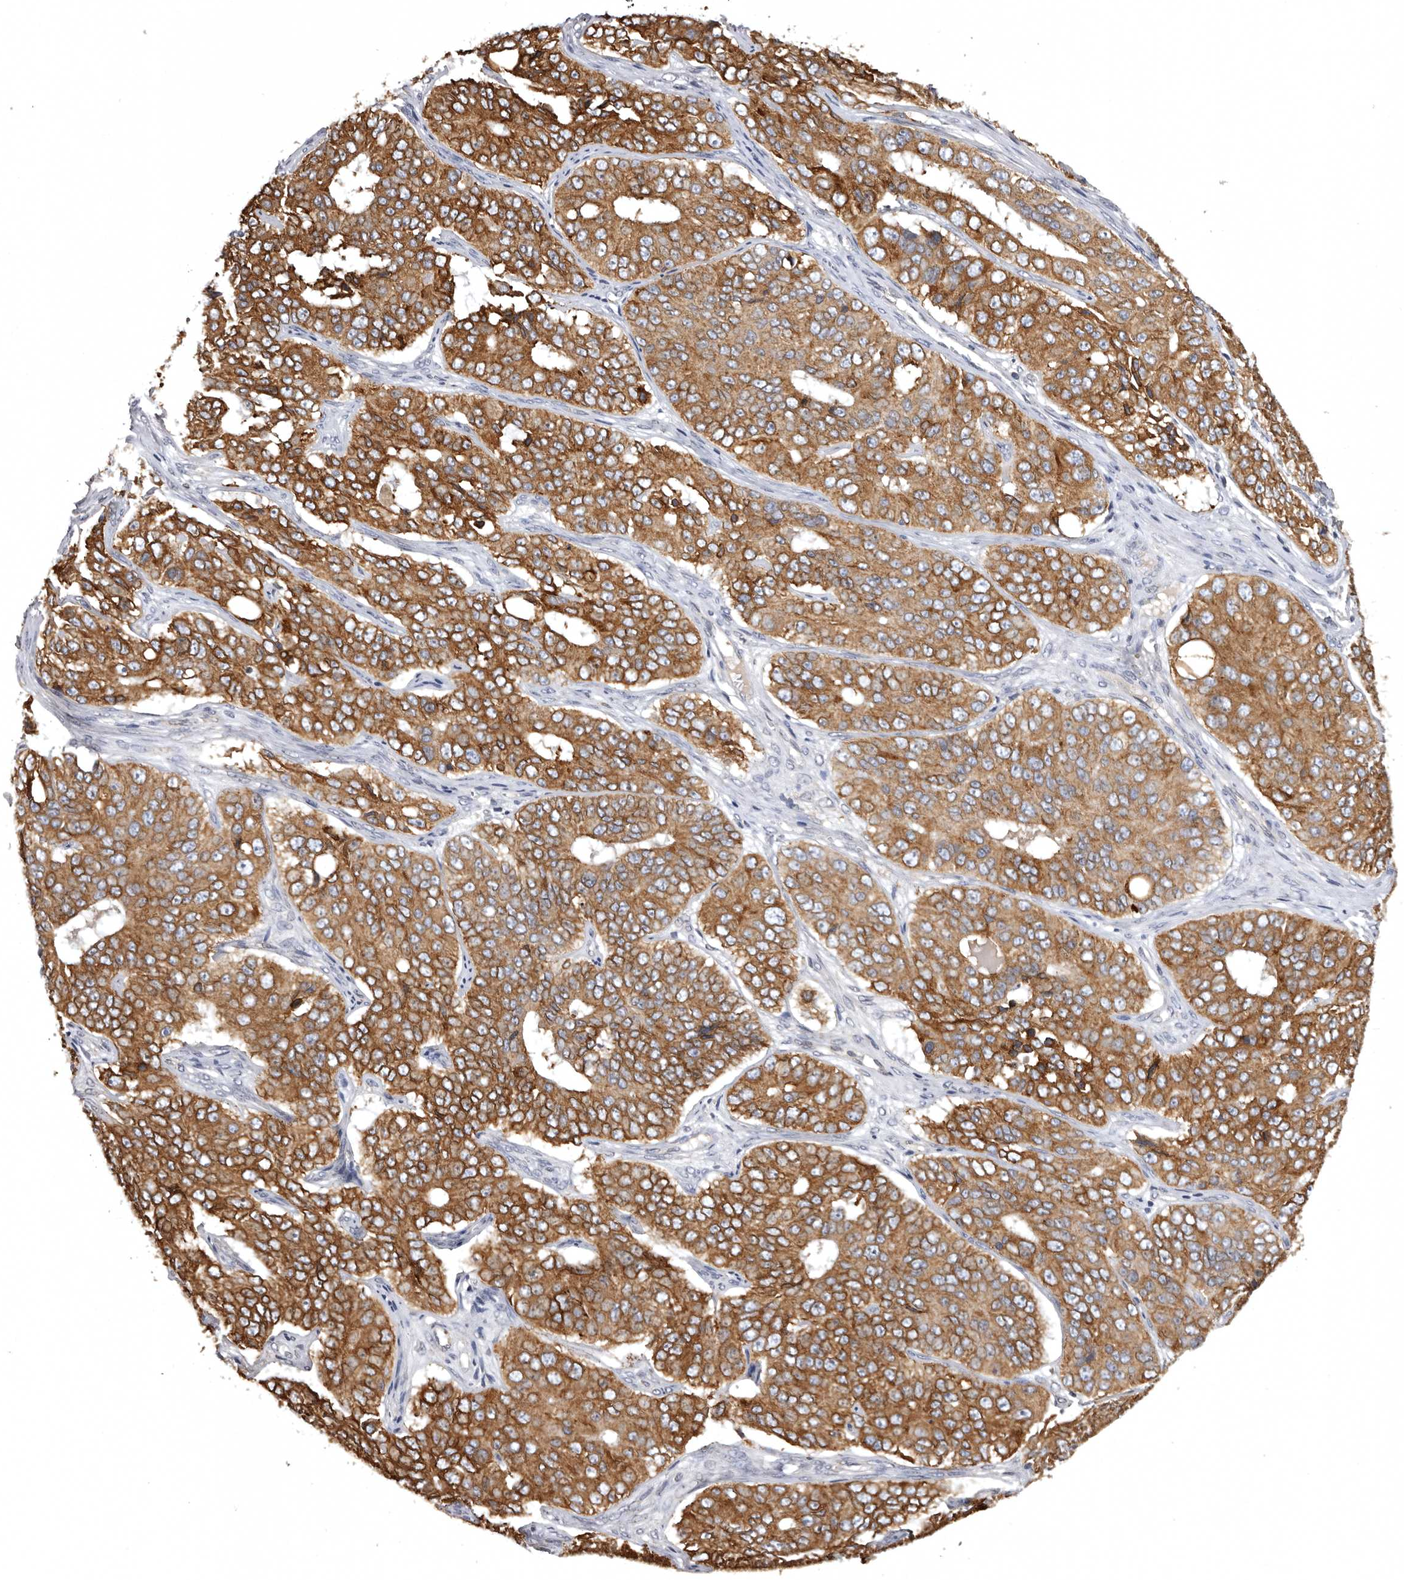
{"staining": {"intensity": "strong", "quantity": ">75%", "location": "cytoplasmic/membranous"}, "tissue": "ovarian cancer", "cell_type": "Tumor cells", "image_type": "cancer", "snomed": [{"axis": "morphology", "description": "Carcinoma, endometroid"}, {"axis": "topography", "description": "Ovary"}], "caption": "Ovarian cancer (endometroid carcinoma) stained with a brown dye displays strong cytoplasmic/membranous positive expression in about >75% of tumor cells.", "gene": "INKA2", "patient": {"sex": "female", "age": 51}}